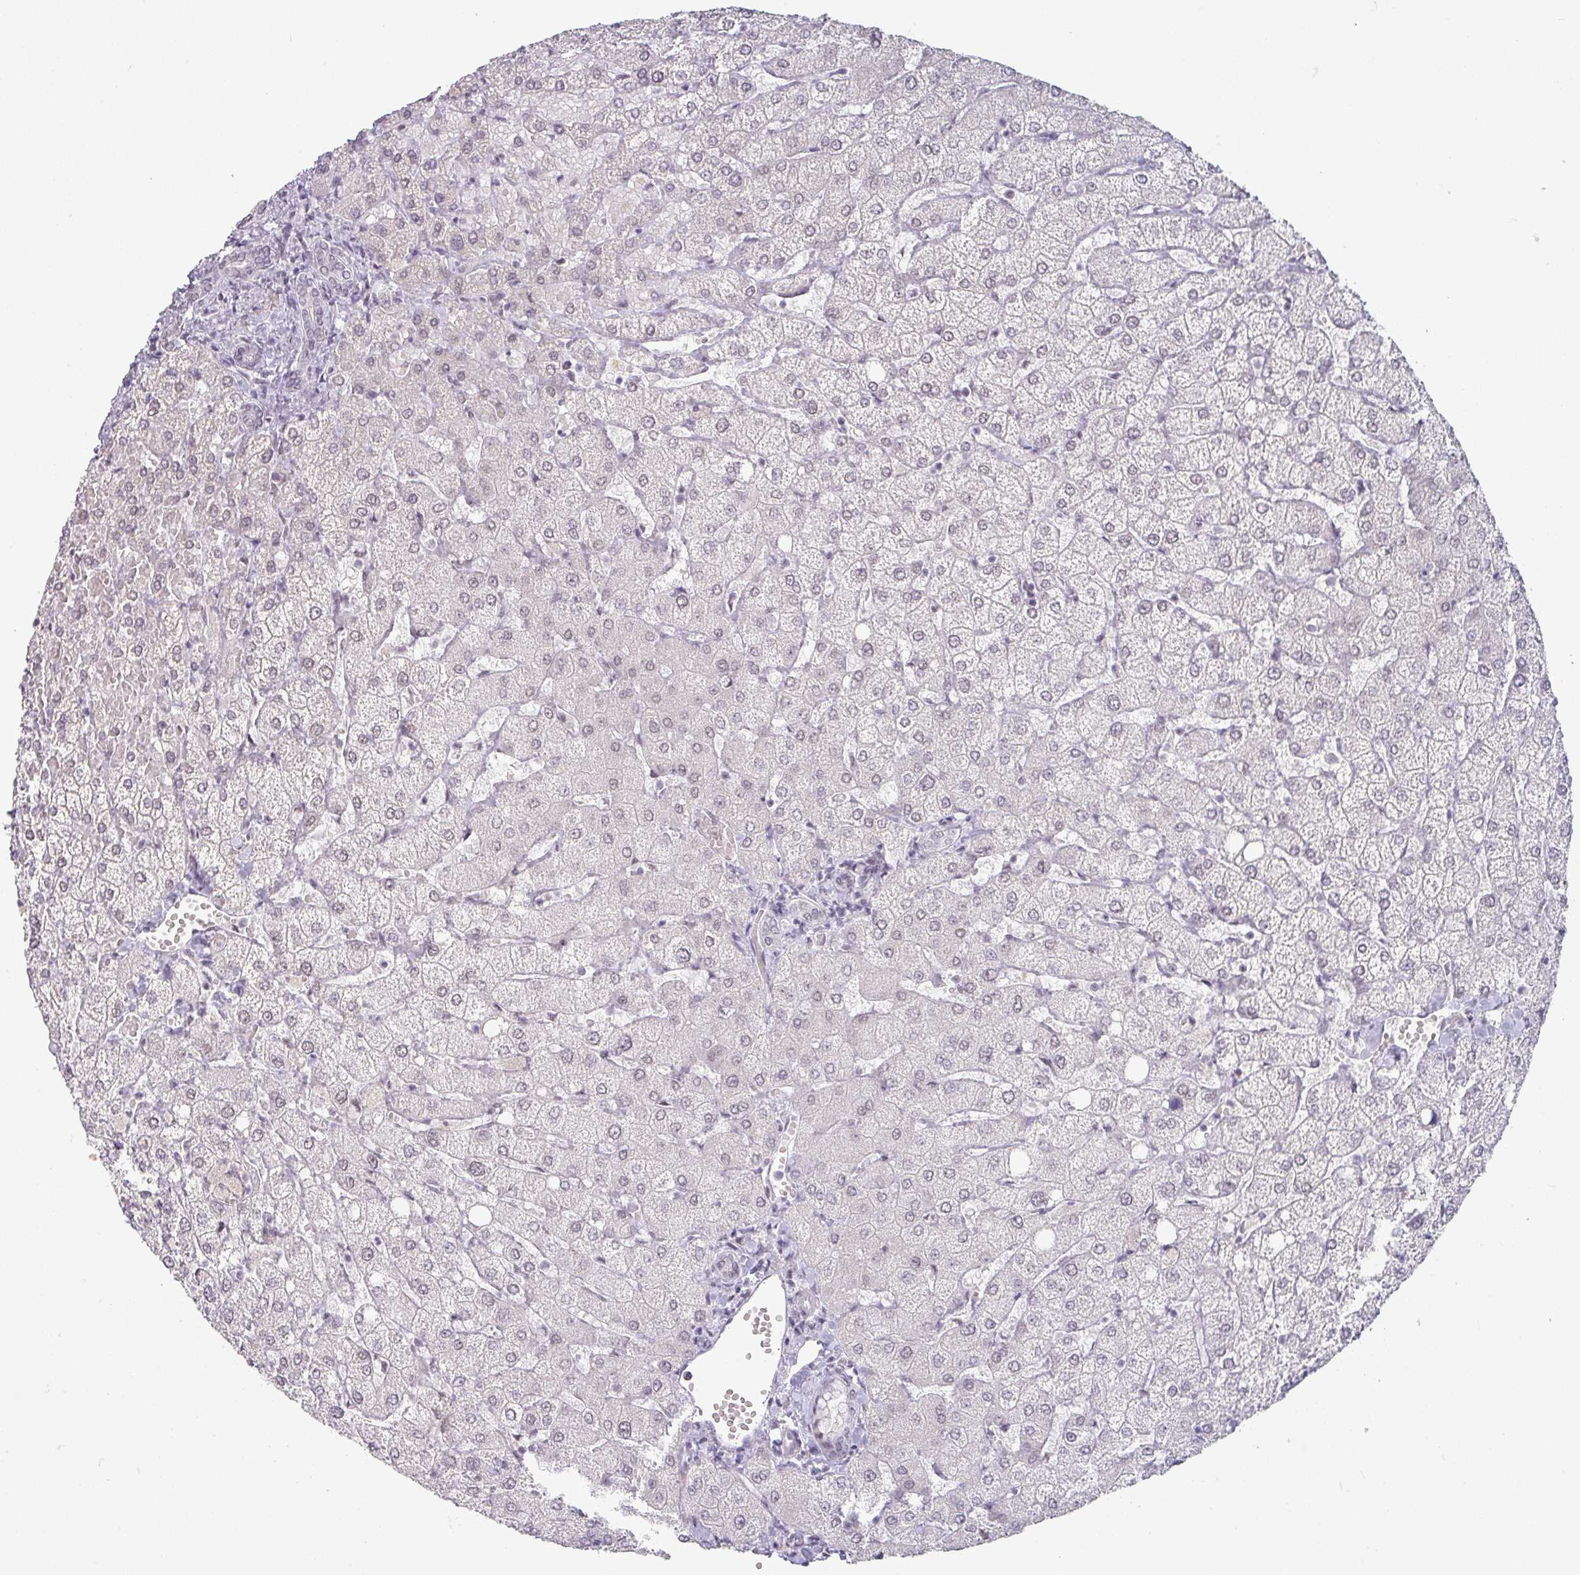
{"staining": {"intensity": "negative", "quantity": "none", "location": "none"}, "tissue": "liver", "cell_type": "Cholangiocytes", "image_type": "normal", "snomed": [{"axis": "morphology", "description": "Normal tissue, NOS"}, {"axis": "topography", "description": "Liver"}], "caption": "DAB immunohistochemical staining of normal liver reveals no significant staining in cholangiocytes. (Brightfield microscopy of DAB (3,3'-diaminobenzidine) immunohistochemistry (IHC) at high magnification).", "gene": "SPRR1A", "patient": {"sex": "female", "age": 54}}